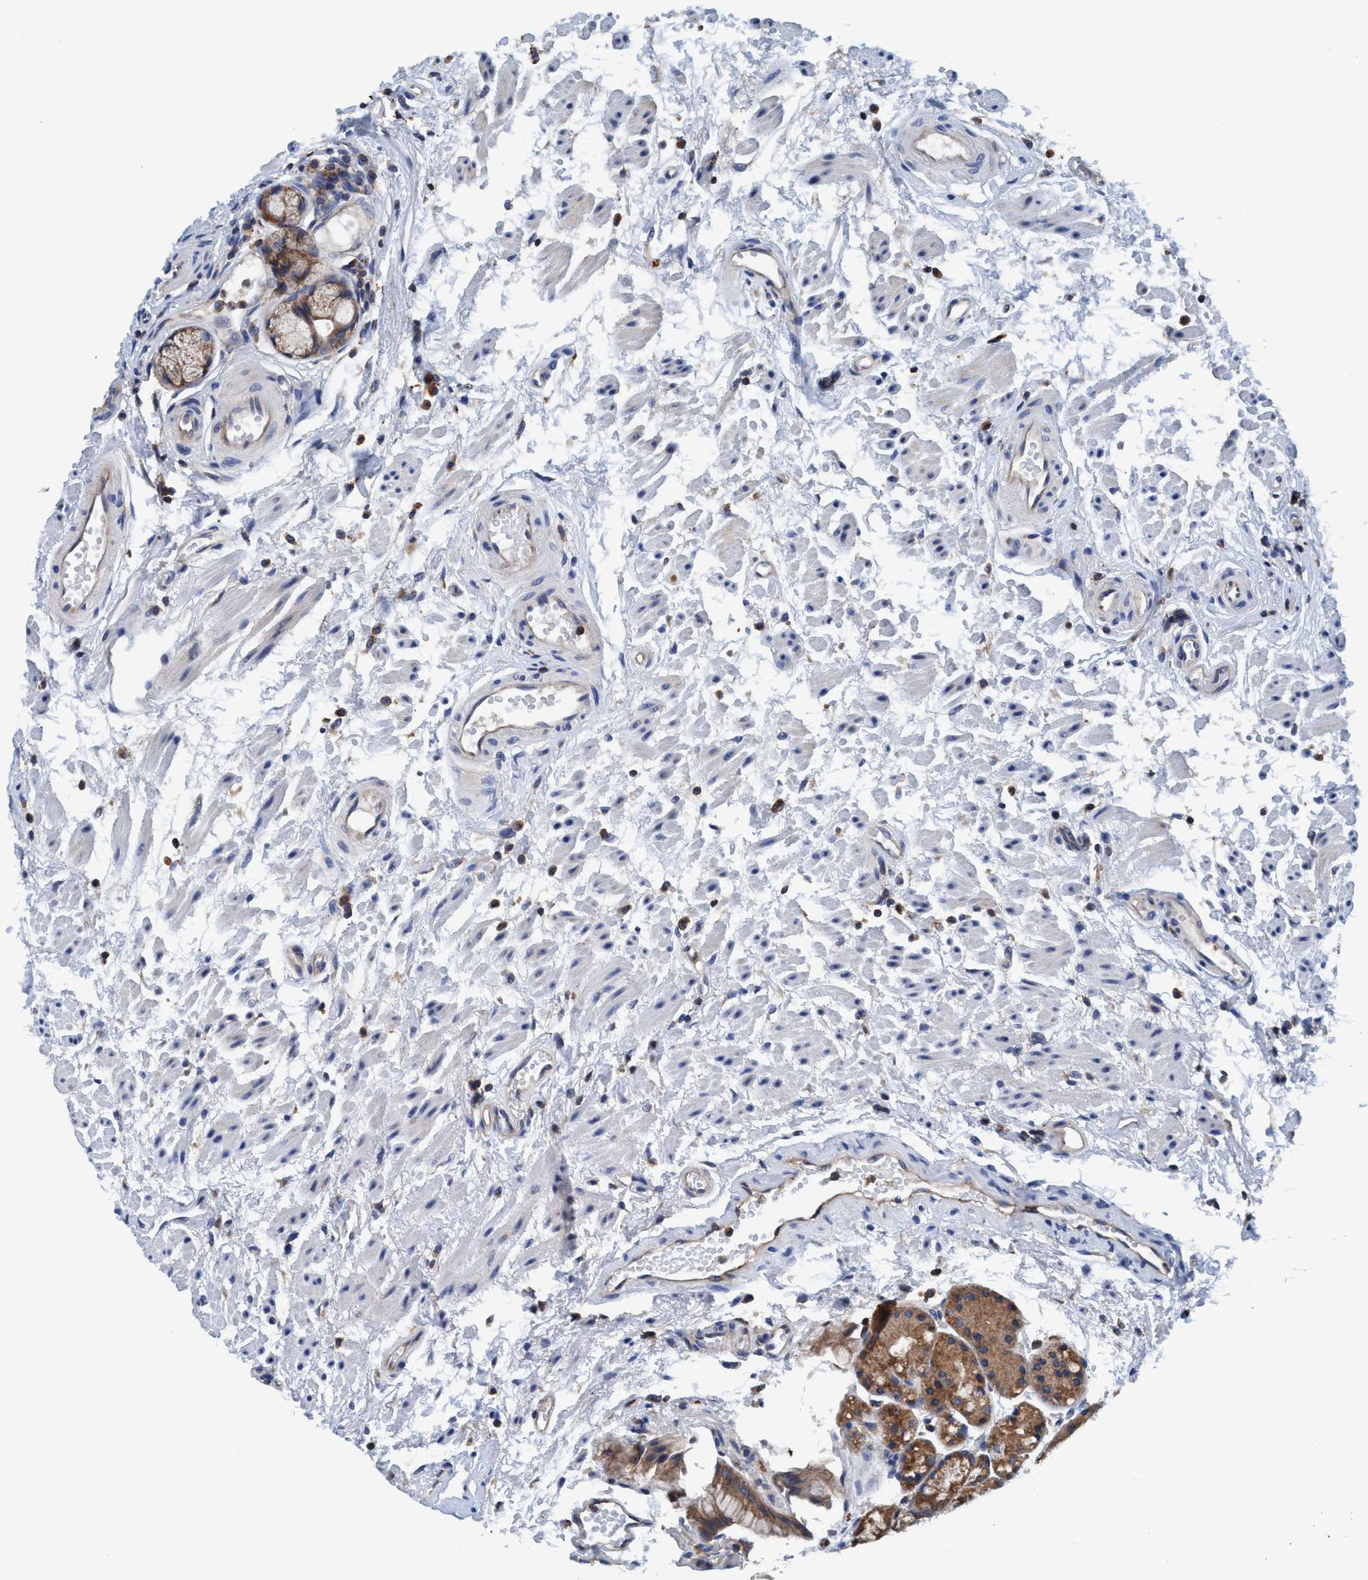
{"staining": {"intensity": "moderate", "quantity": ">75%", "location": "cytoplasmic/membranous"}, "tissue": "stomach", "cell_type": "Glandular cells", "image_type": "normal", "snomed": [{"axis": "morphology", "description": "Normal tissue, NOS"}, {"axis": "topography", "description": "Stomach, upper"}], "caption": "DAB immunohistochemical staining of benign human stomach displays moderate cytoplasmic/membranous protein expression in approximately >75% of glandular cells.", "gene": "ENDOG", "patient": {"sex": "male", "age": 72}}